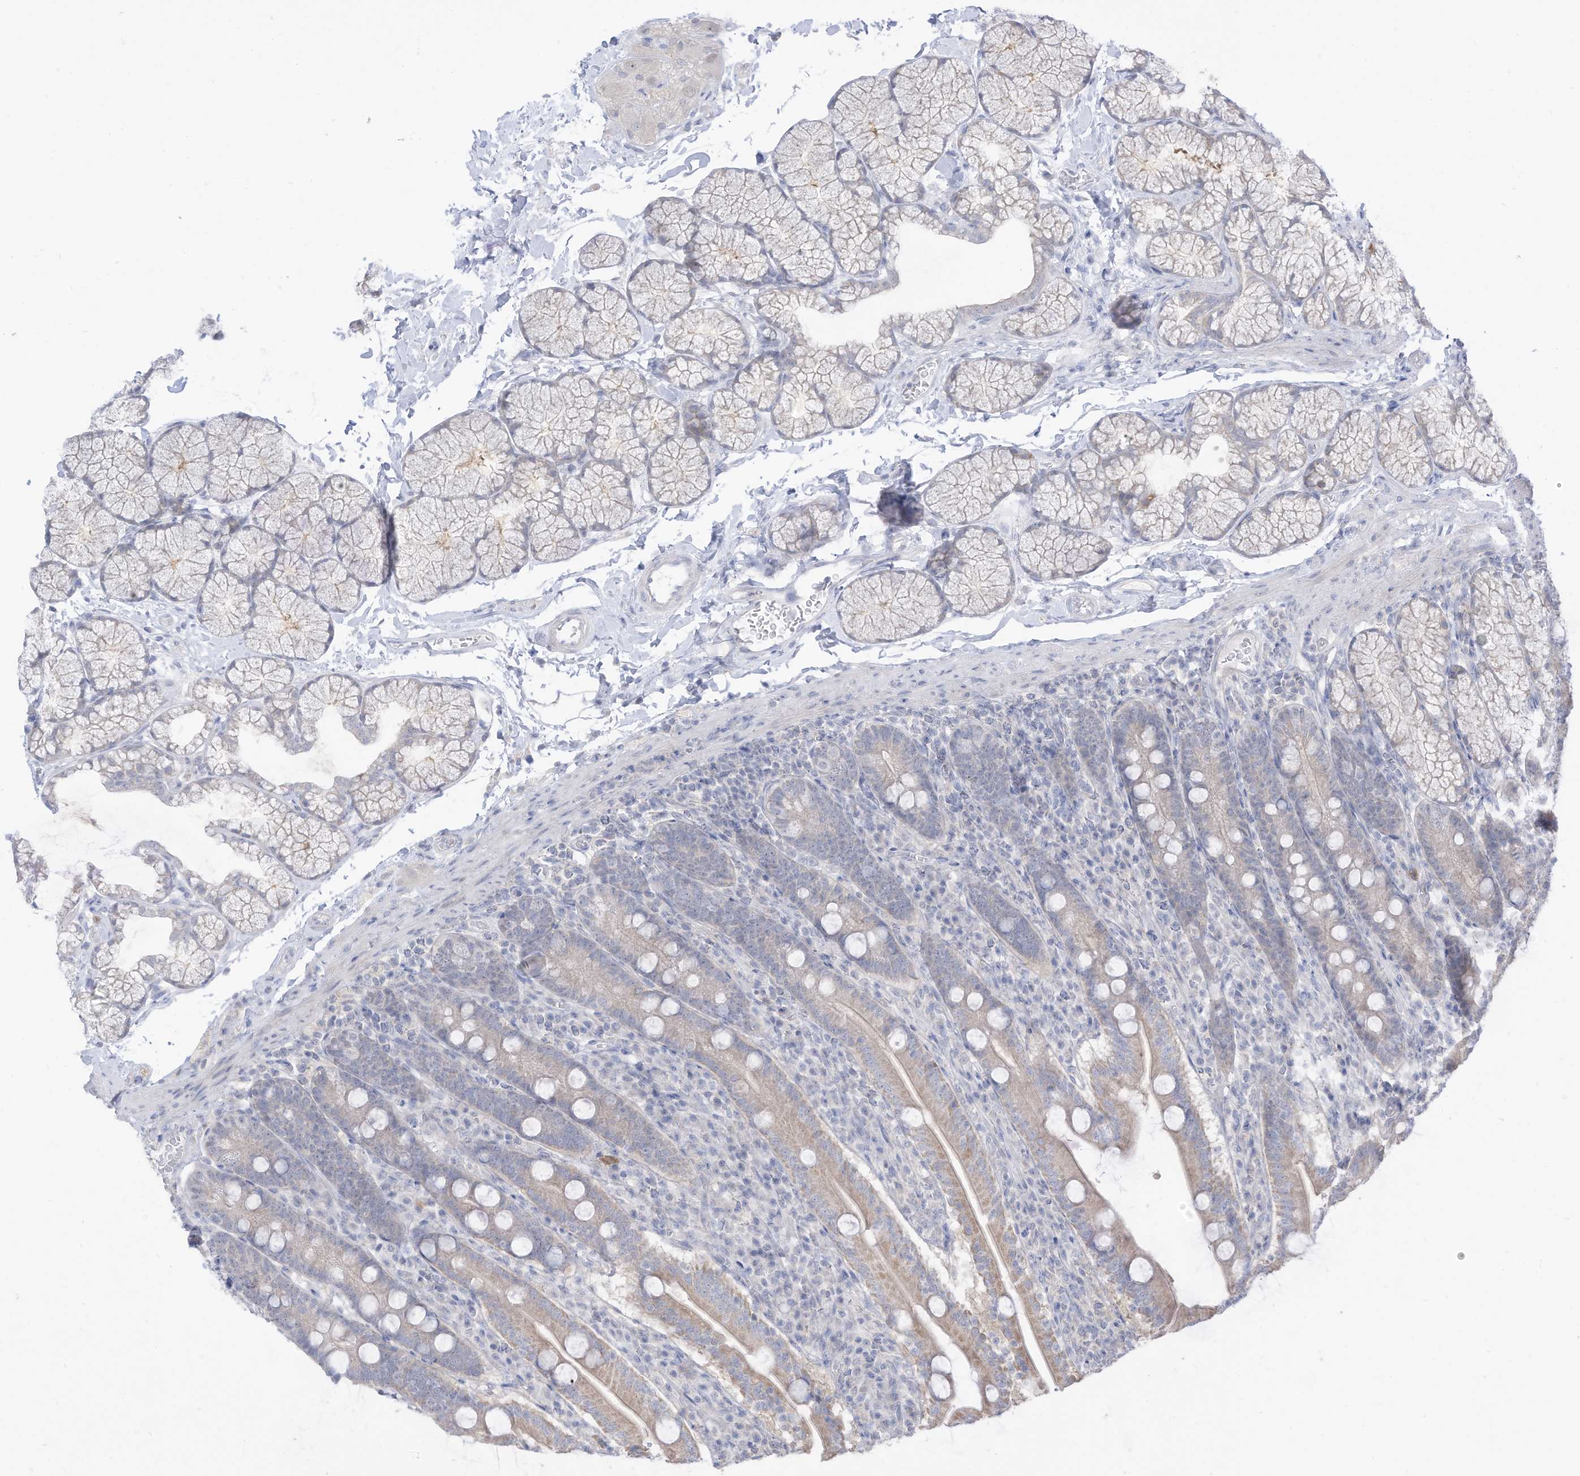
{"staining": {"intensity": "moderate", "quantity": ">75%", "location": "cytoplasmic/membranous"}, "tissue": "duodenum", "cell_type": "Glandular cells", "image_type": "normal", "snomed": [{"axis": "morphology", "description": "Normal tissue, NOS"}, {"axis": "topography", "description": "Duodenum"}], "caption": "Duodenum stained for a protein displays moderate cytoplasmic/membranous positivity in glandular cells.", "gene": "OGT", "patient": {"sex": "male", "age": 35}}